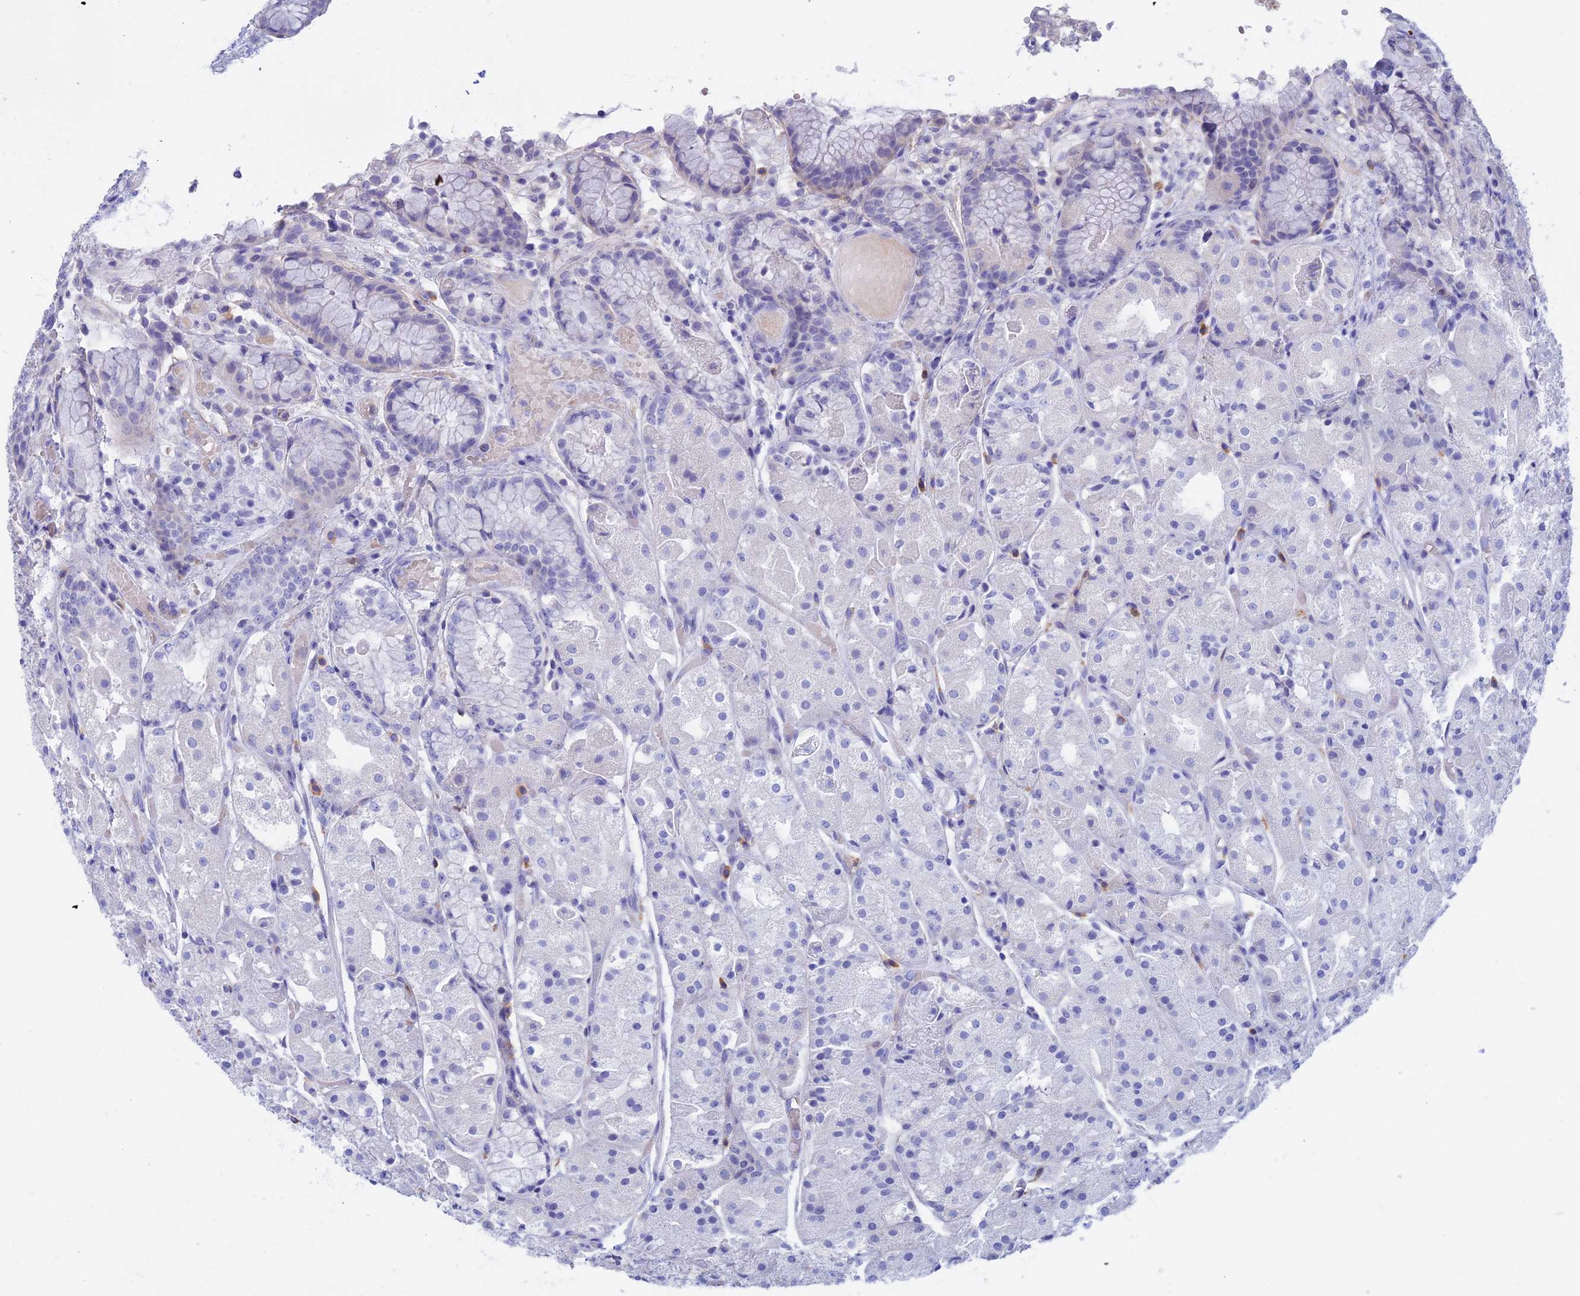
{"staining": {"intensity": "negative", "quantity": "none", "location": "none"}, "tissue": "stomach", "cell_type": "Glandular cells", "image_type": "normal", "snomed": [{"axis": "morphology", "description": "Normal tissue, NOS"}, {"axis": "topography", "description": "Stomach, upper"}], "caption": "Normal stomach was stained to show a protein in brown. There is no significant expression in glandular cells. (DAB IHC, high magnification).", "gene": "SLC2A6", "patient": {"sex": "male", "age": 72}}